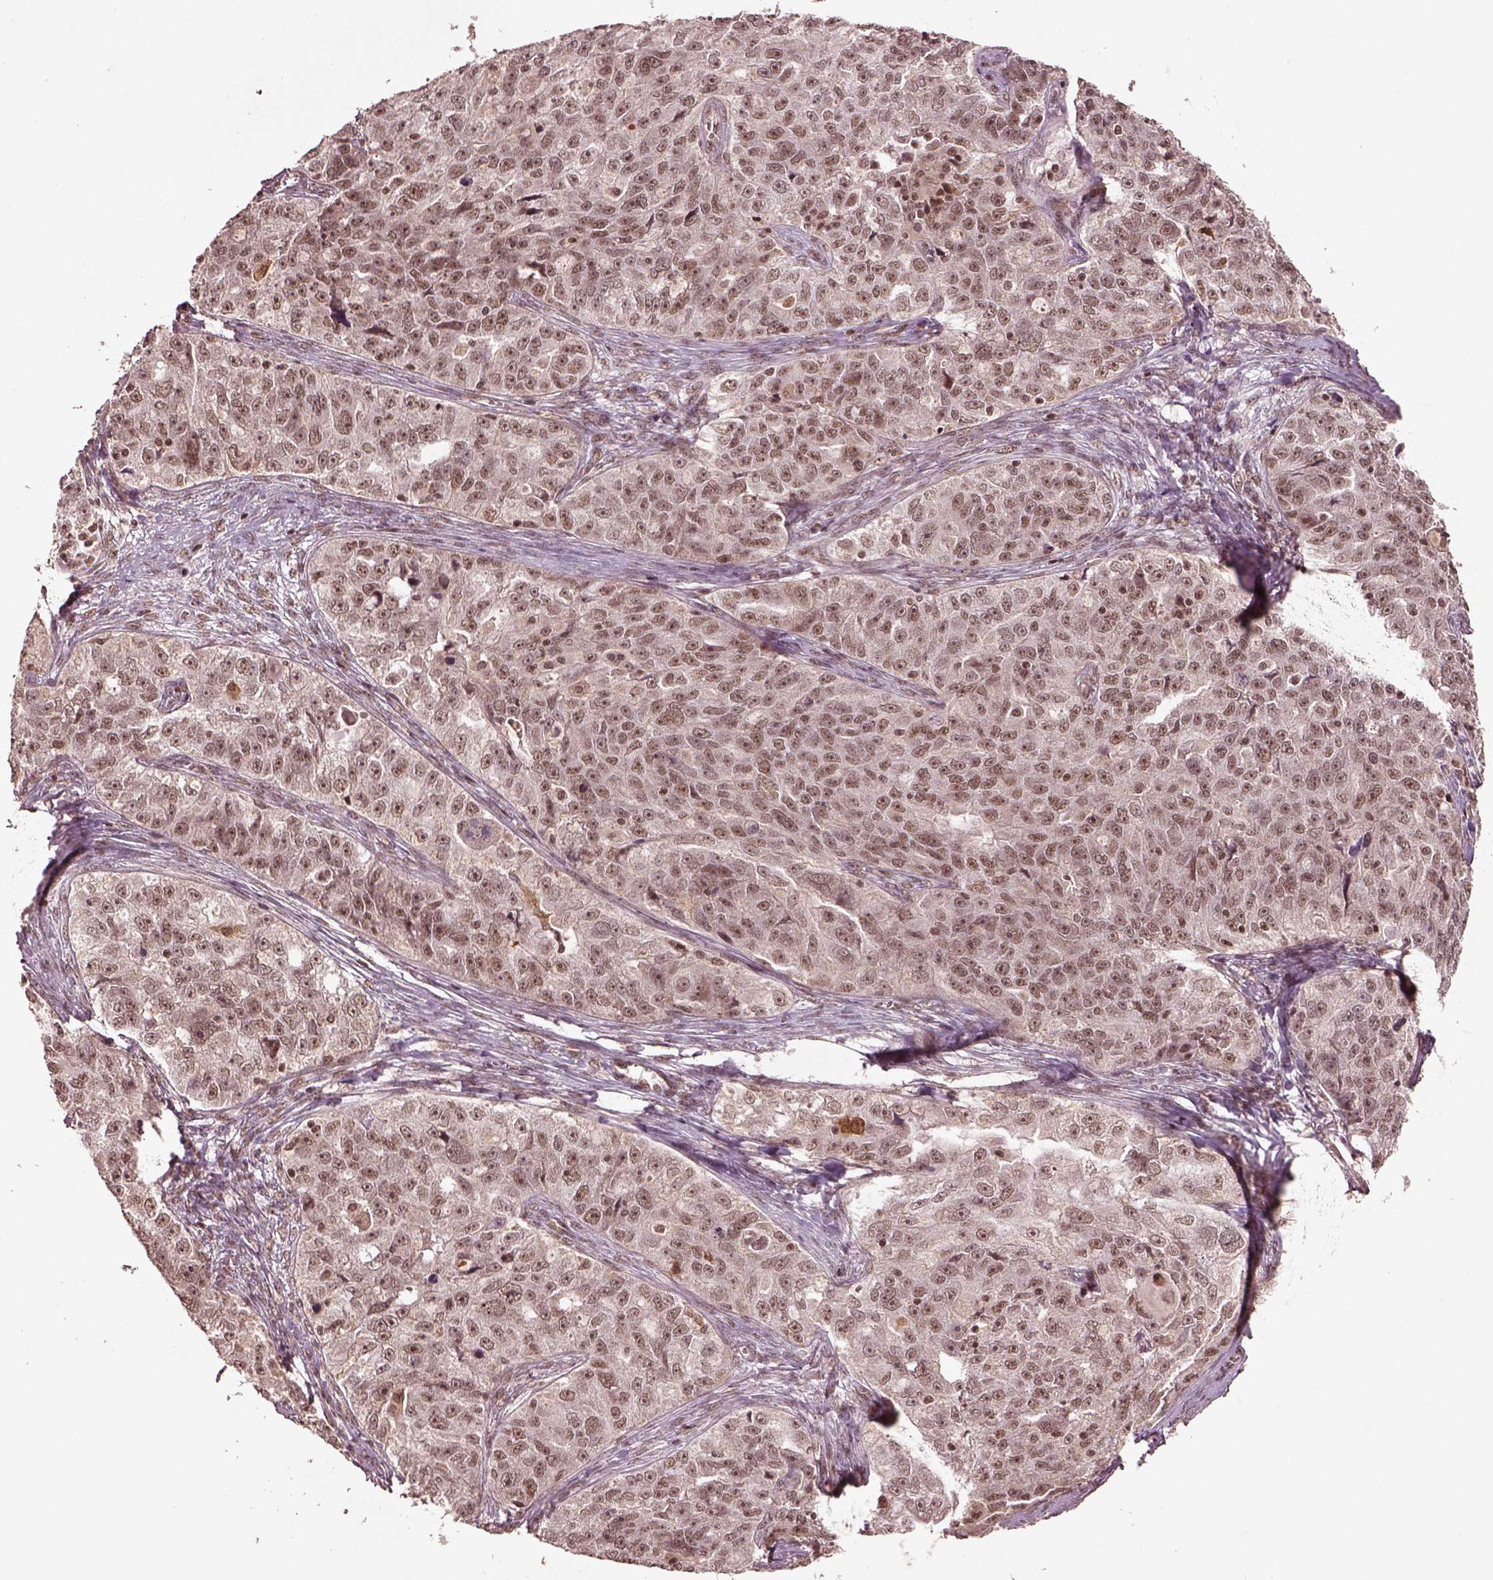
{"staining": {"intensity": "weak", "quantity": ">75%", "location": "nuclear"}, "tissue": "ovarian cancer", "cell_type": "Tumor cells", "image_type": "cancer", "snomed": [{"axis": "morphology", "description": "Cystadenocarcinoma, serous, NOS"}, {"axis": "topography", "description": "Ovary"}], "caption": "The histopathology image shows a brown stain indicating the presence of a protein in the nuclear of tumor cells in ovarian cancer. (Brightfield microscopy of DAB IHC at high magnification).", "gene": "BRD9", "patient": {"sex": "female", "age": 51}}